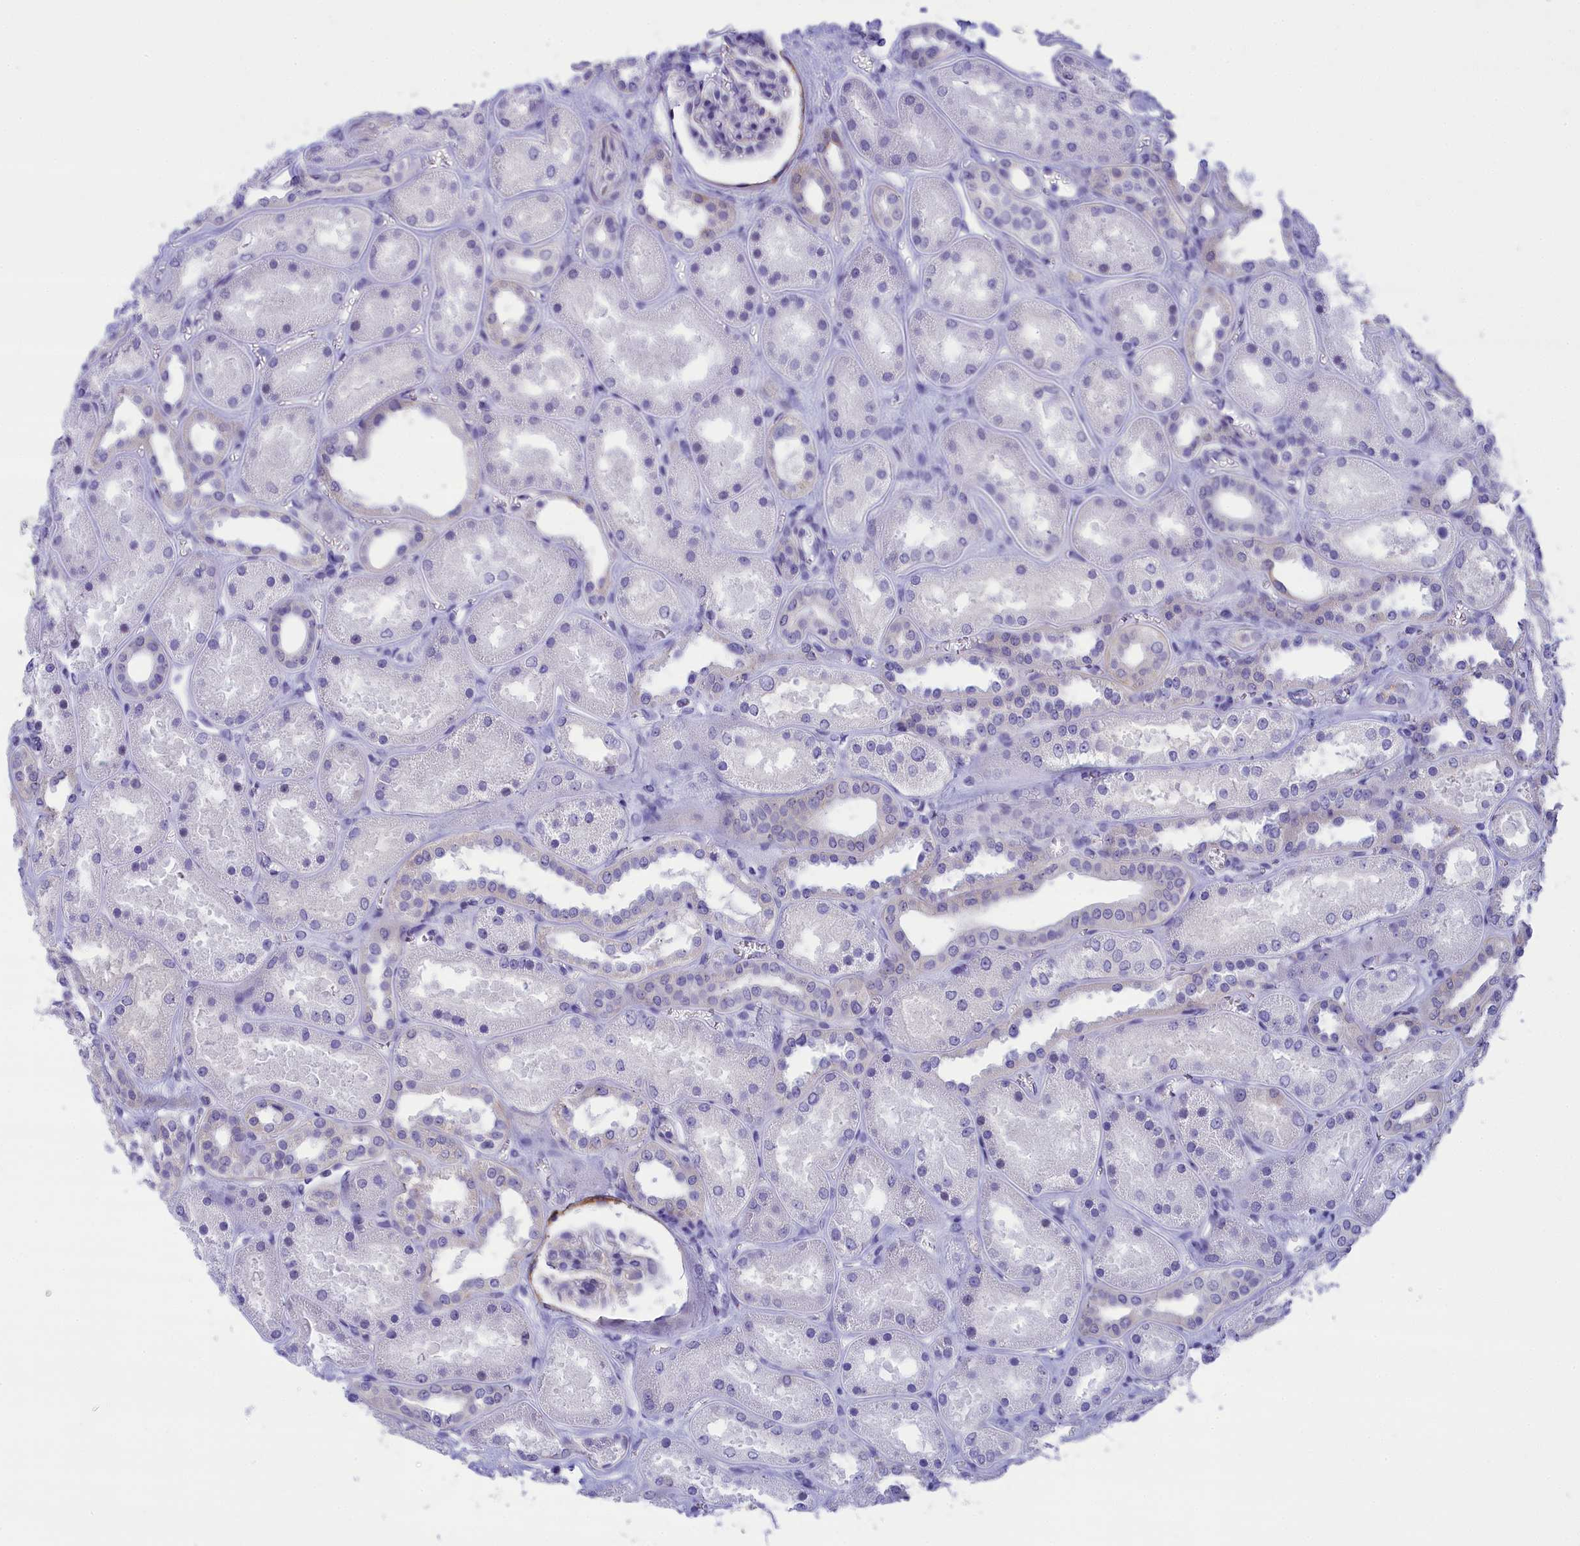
{"staining": {"intensity": "negative", "quantity": "none", "location": "none"}, "tissue": "kidney", "cell_type": "Cells in glomeruli", "image_type": "normal", "snomed": [{"axis": "morphology", "description": "Normal tissue, NOS"}, {"axis": "morphology", "description": "Adenocarcinoma, NOS"}, {"axis": "topography", "description": "Kidney"}], "caption": "The micrograph reveals no significant expression in cells in glomeruli of kidney.", "gene": "TACSTD2", "patient": {"sex": "female", "age": 68}}